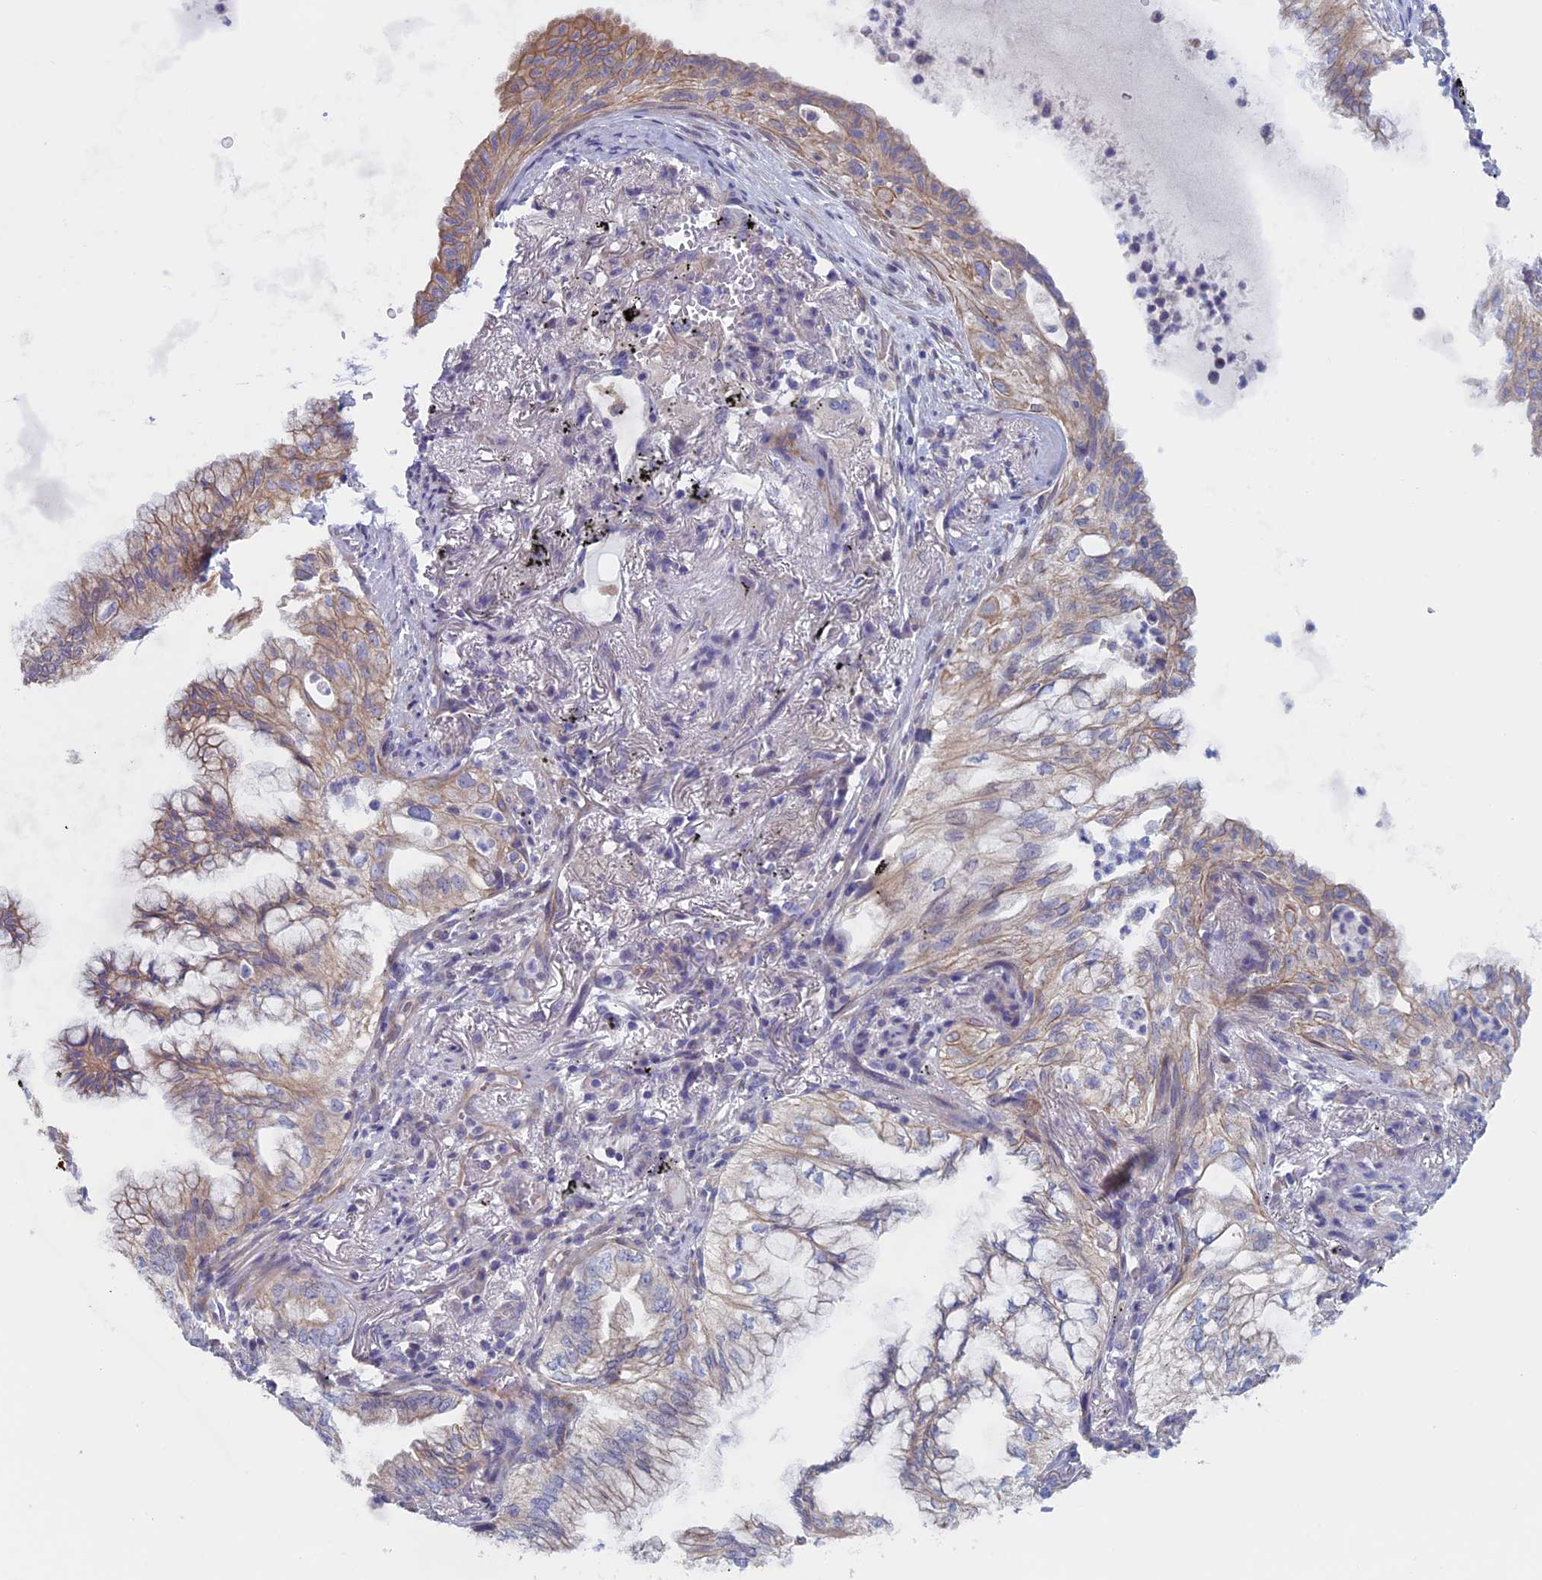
{"staining": {"intensity": "weak", "quantity": "<25%", "location": "cytoplasmic/membranous"}, "tissue": "lung cancer", "cell_type": "Tumor cells", "image_type": "cancer", "snomed": [{"axis": "morphology", "description": "Adenocarcinoma, NOS"}, {"axis": "topography", "description": "Lung"}], "caption": "Lung cancer was stained to show a protein in brown. There is no significant positivity in tumor cells.", "gene": "CNOT6L", "patient": {"sex": "female", "age": 70}}